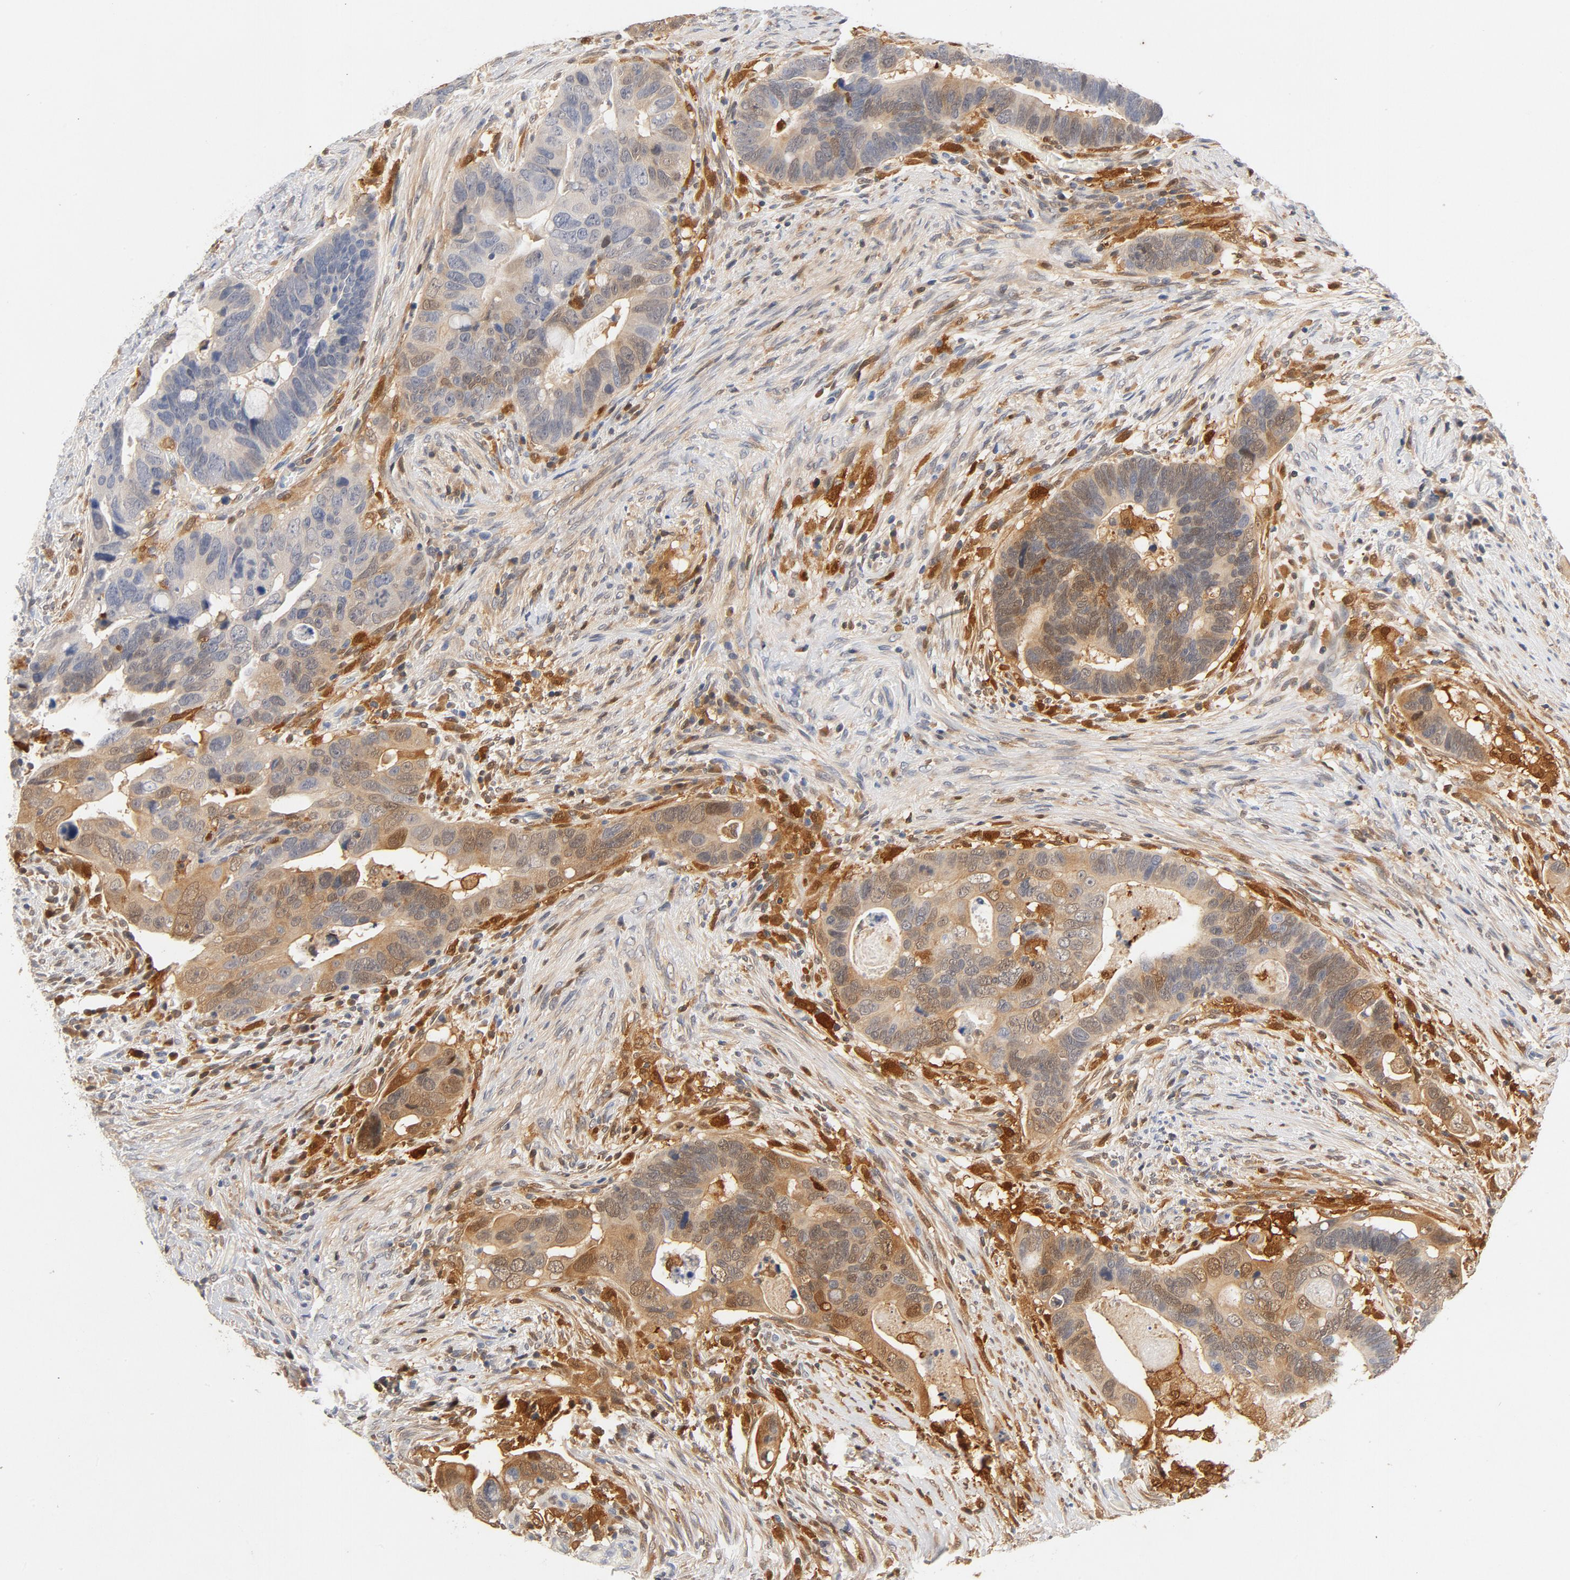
{"staining": {"intensity": "strong", "quantity": "25%-75%", "location": "cytoplasmic/membranous"}, "tissue": "colorectal cancer", "cell_type": "Tumor cells", "image_type": "cancer", "snomed": [{"axis": "morphology", "description": "Adenocarcinoma, NOS"}, {"axis": "topography", "description": "Rectum"}], "caption": "Tumor cells exhibit high levels of strong cytoplasmic/membranous expression in approximately 25%-75% of cells in human colorectal cancer.", "gene": "STAT1", "patient": {"sex": "male", "age": 53}}